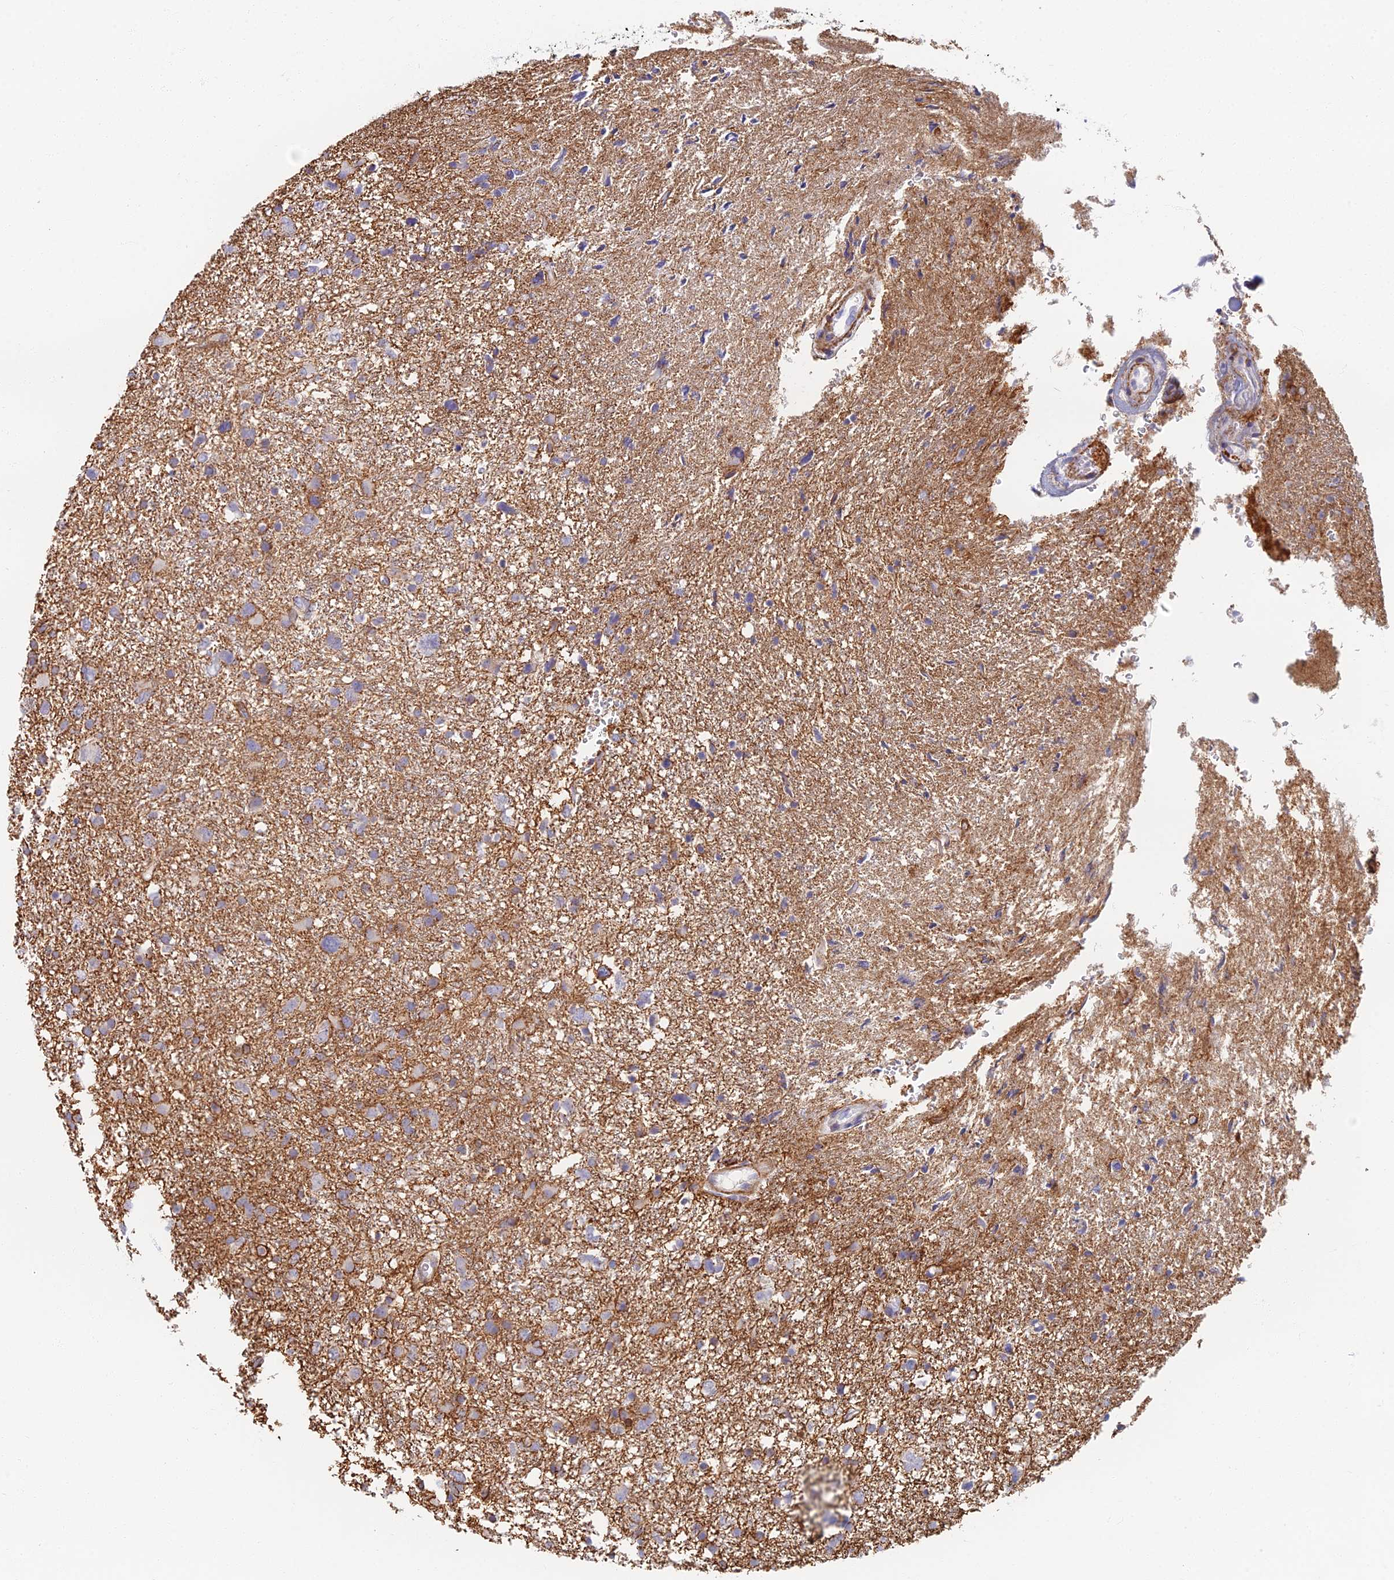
{"staining": {"intensity": "weak", "quantity": "<25%", "location": "cytoplasmic/membranous"}, "tissue": "glioma", "cell_type": "Tumor cells", "image_type": "cancer", "snomed": [{"axis": "morphology", "description": "Glioma, malignant, High grade"}, {"axis": "topography", "description": "Brain"}], "caption": "DAB (3,3'-diaminobenzidine) immunohistochemical staining of high-grade glioma (malignant) reveals no significant positivity in tumor cells.", "gene": "C15orf40", "patient": {"sex": "male", "age": 61}}